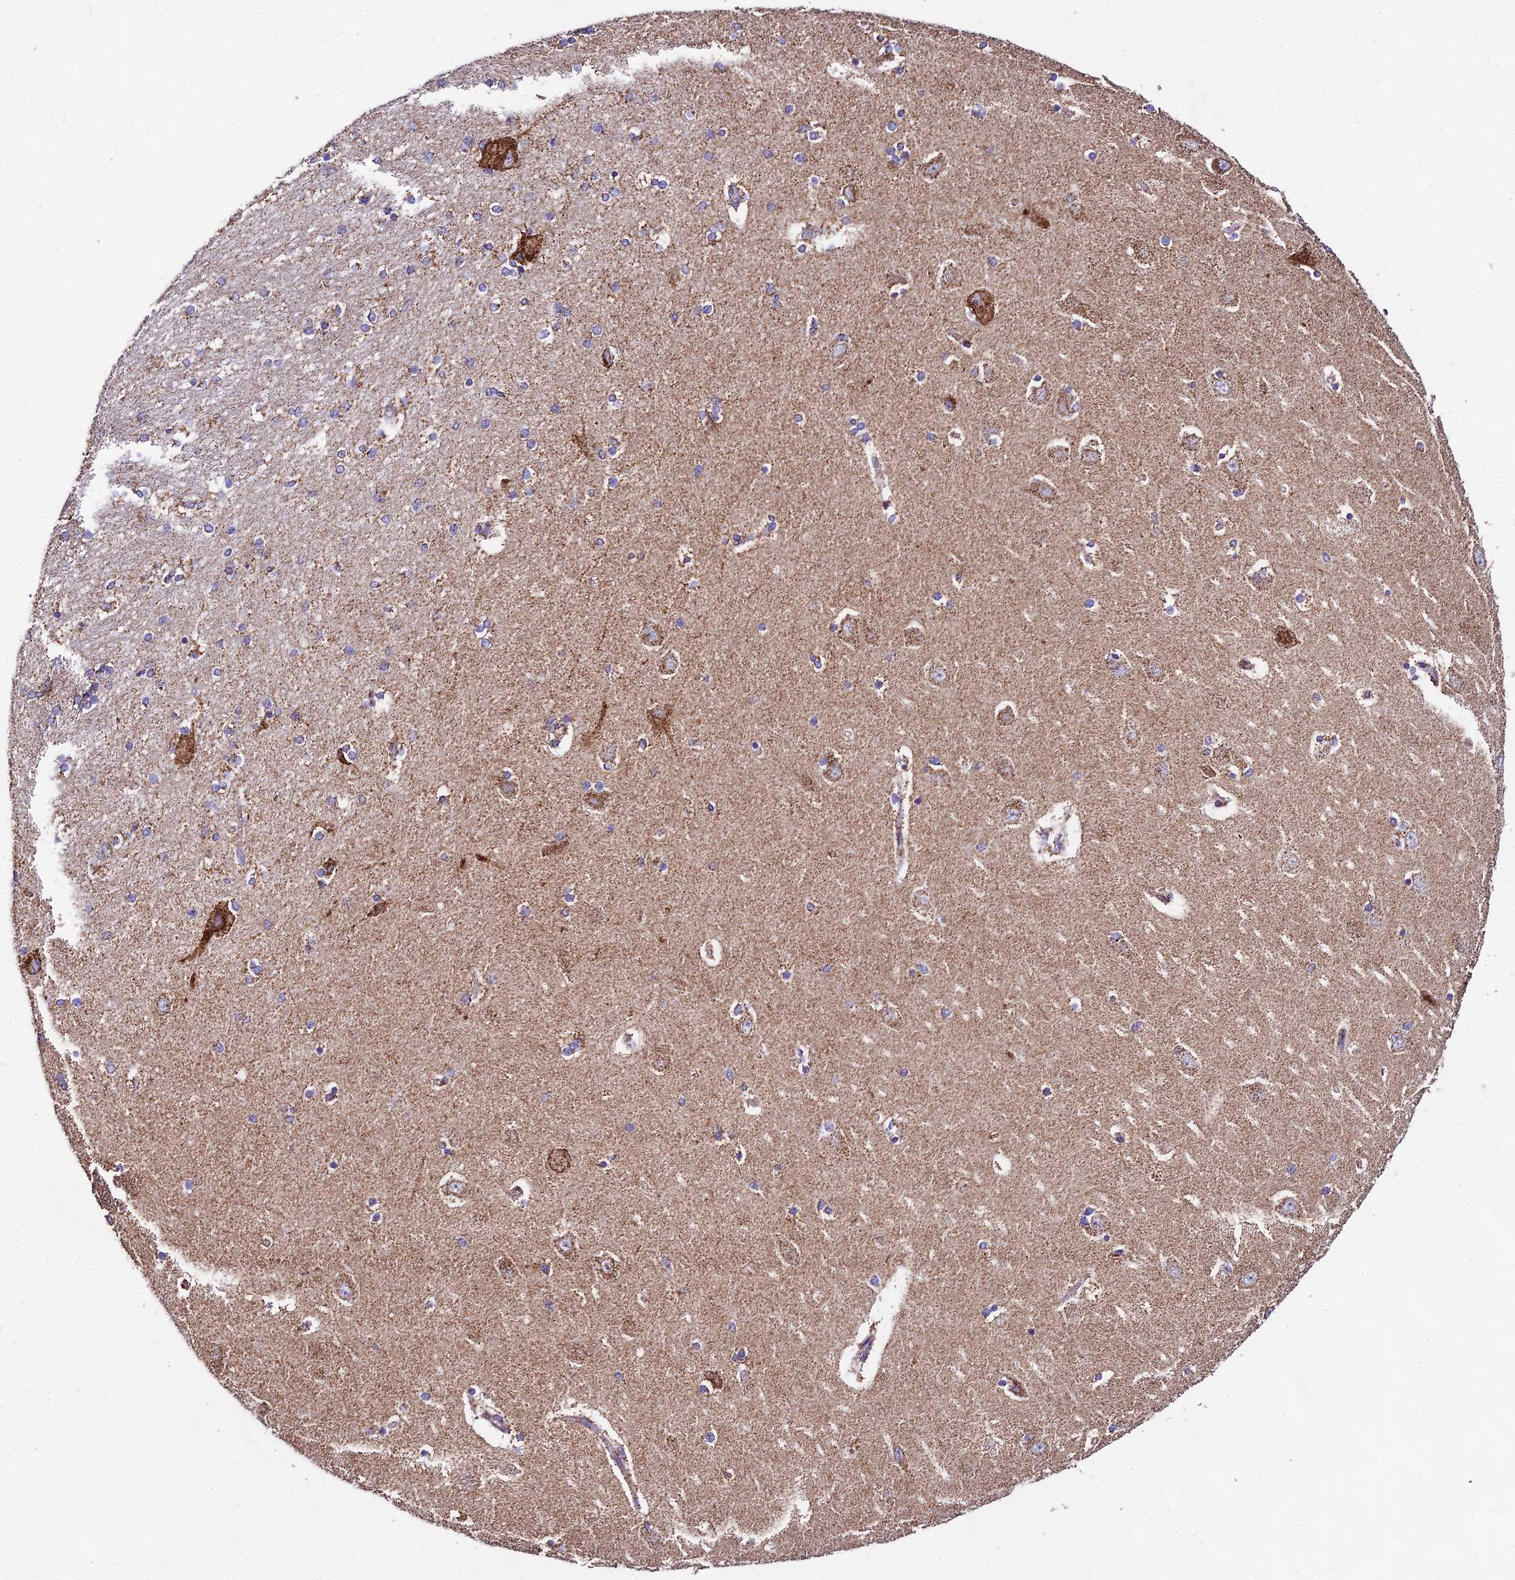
{"staining": {"intensity": "moderate", "quantity": "25%-75%", "location": "cytoplasmic/membranous"}, "tissue": "hippocampus", "cell_type": "Glial cells", "image_type": "normal", "snomed": [{"axis": "morphology", "description": "Normal tissue, NOS"}, {"axis": "topography", "description": "Hippocampus"}], "caption": "IHC photomicrograph of normal hippocampus: hippocampus stained using immunohistochemistry (IHC) displays medium levels of moderate protein expression localized specifically in the cytoplasmic/membranous of glial cells, appearing as a cytoplasmic/membranous brown color.", "gene": "ATP5PD", "patient": {"sex": "female", "age": 54}}